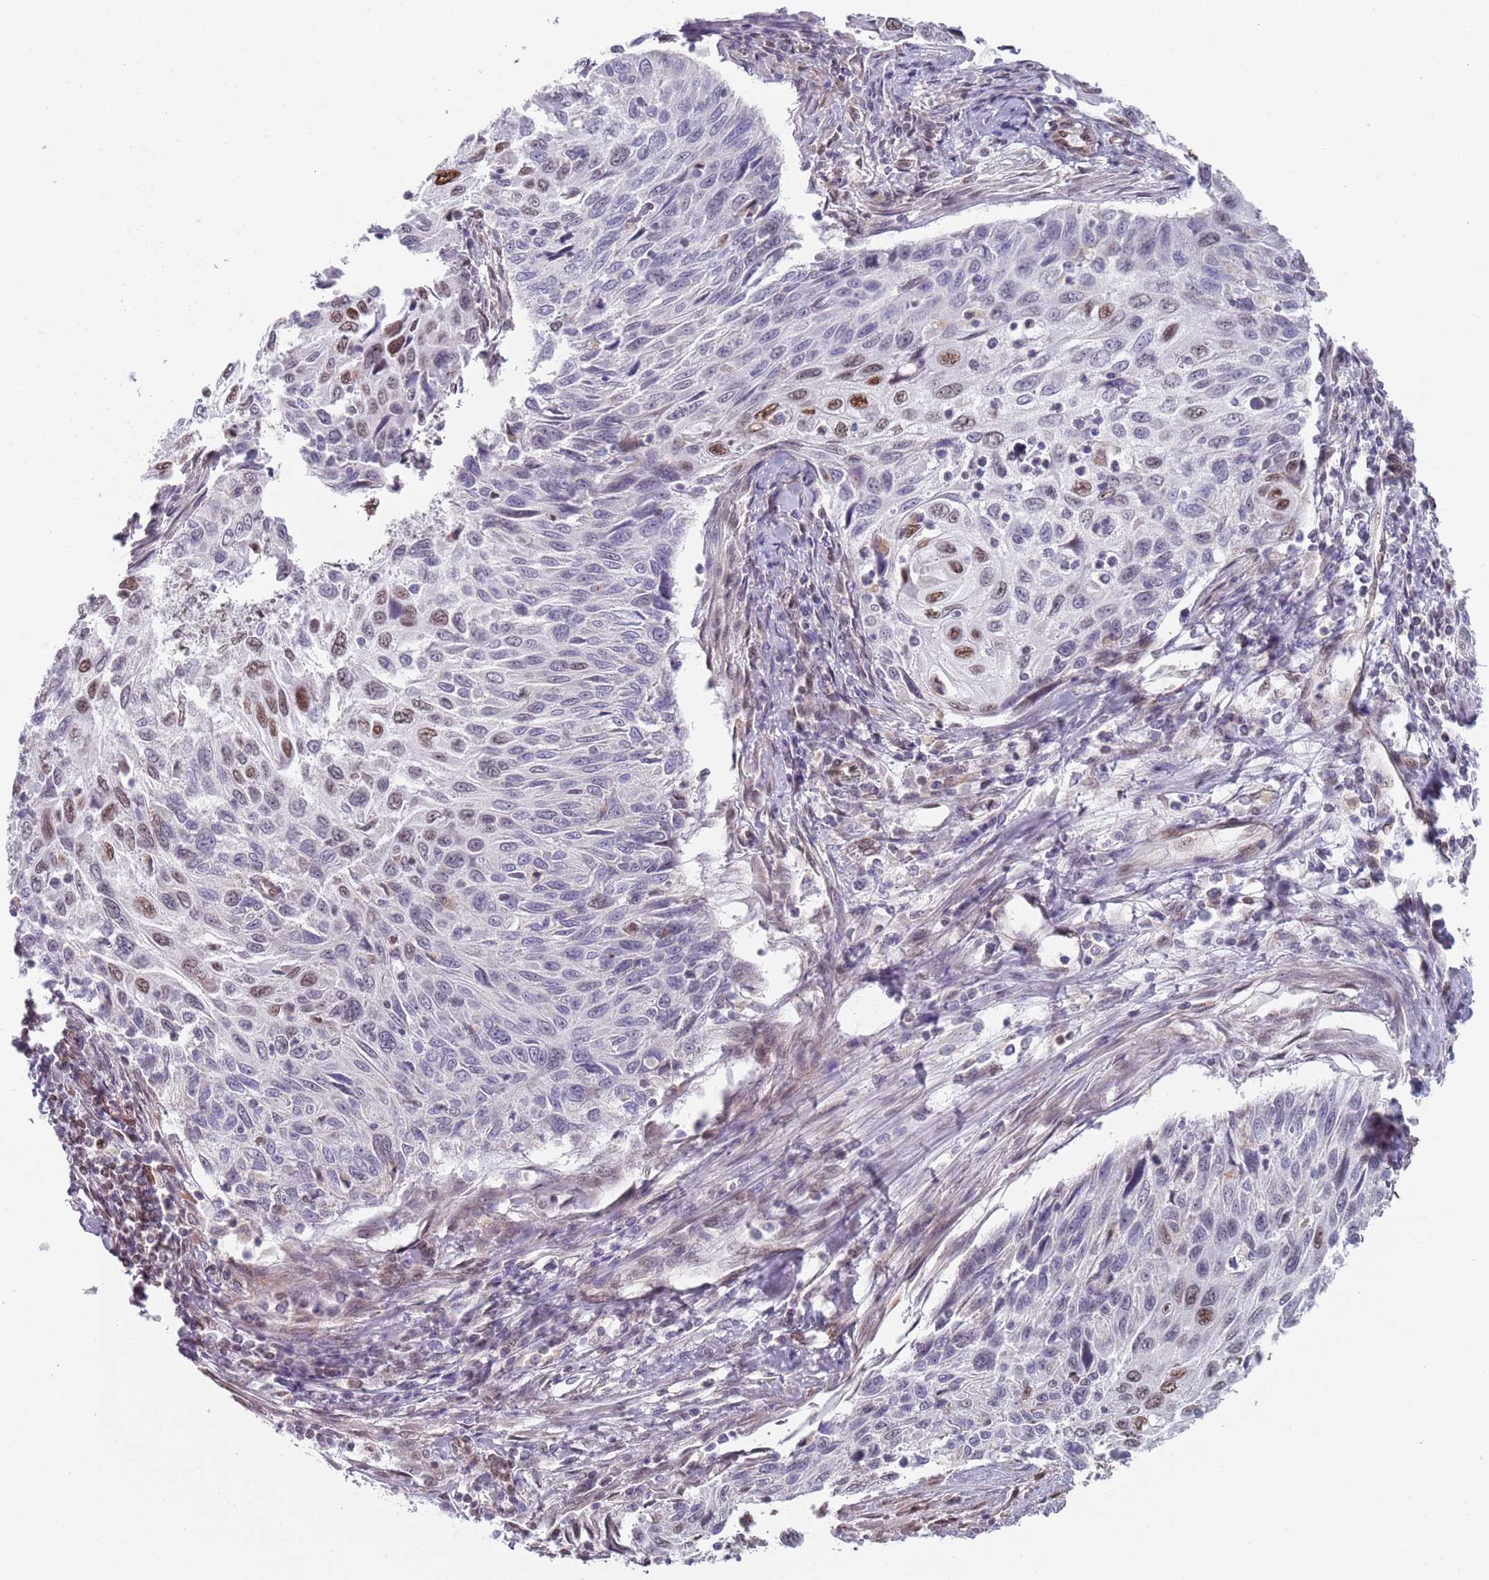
{"staining": {"intensity": "moderate", "quantity": "<25%", "location": "nuclear"}, "tissue": "cervical cancer", "cell_type": "Tumor cells", "image_type": "cancer", "snomed": [{"axis": "morphology", "description": "Squamous cell carcinoma, NOS"}, {"axis": "topography", "description": "Cervix"}], "caption": "Immunohistochemical staining of cervical squamous cell carcinoma shows moderate nuclear protein positivity in approximately <25% of tumor cells.", "gene": "MFSD12", "patient": {"sex": "female", "age": 70}}